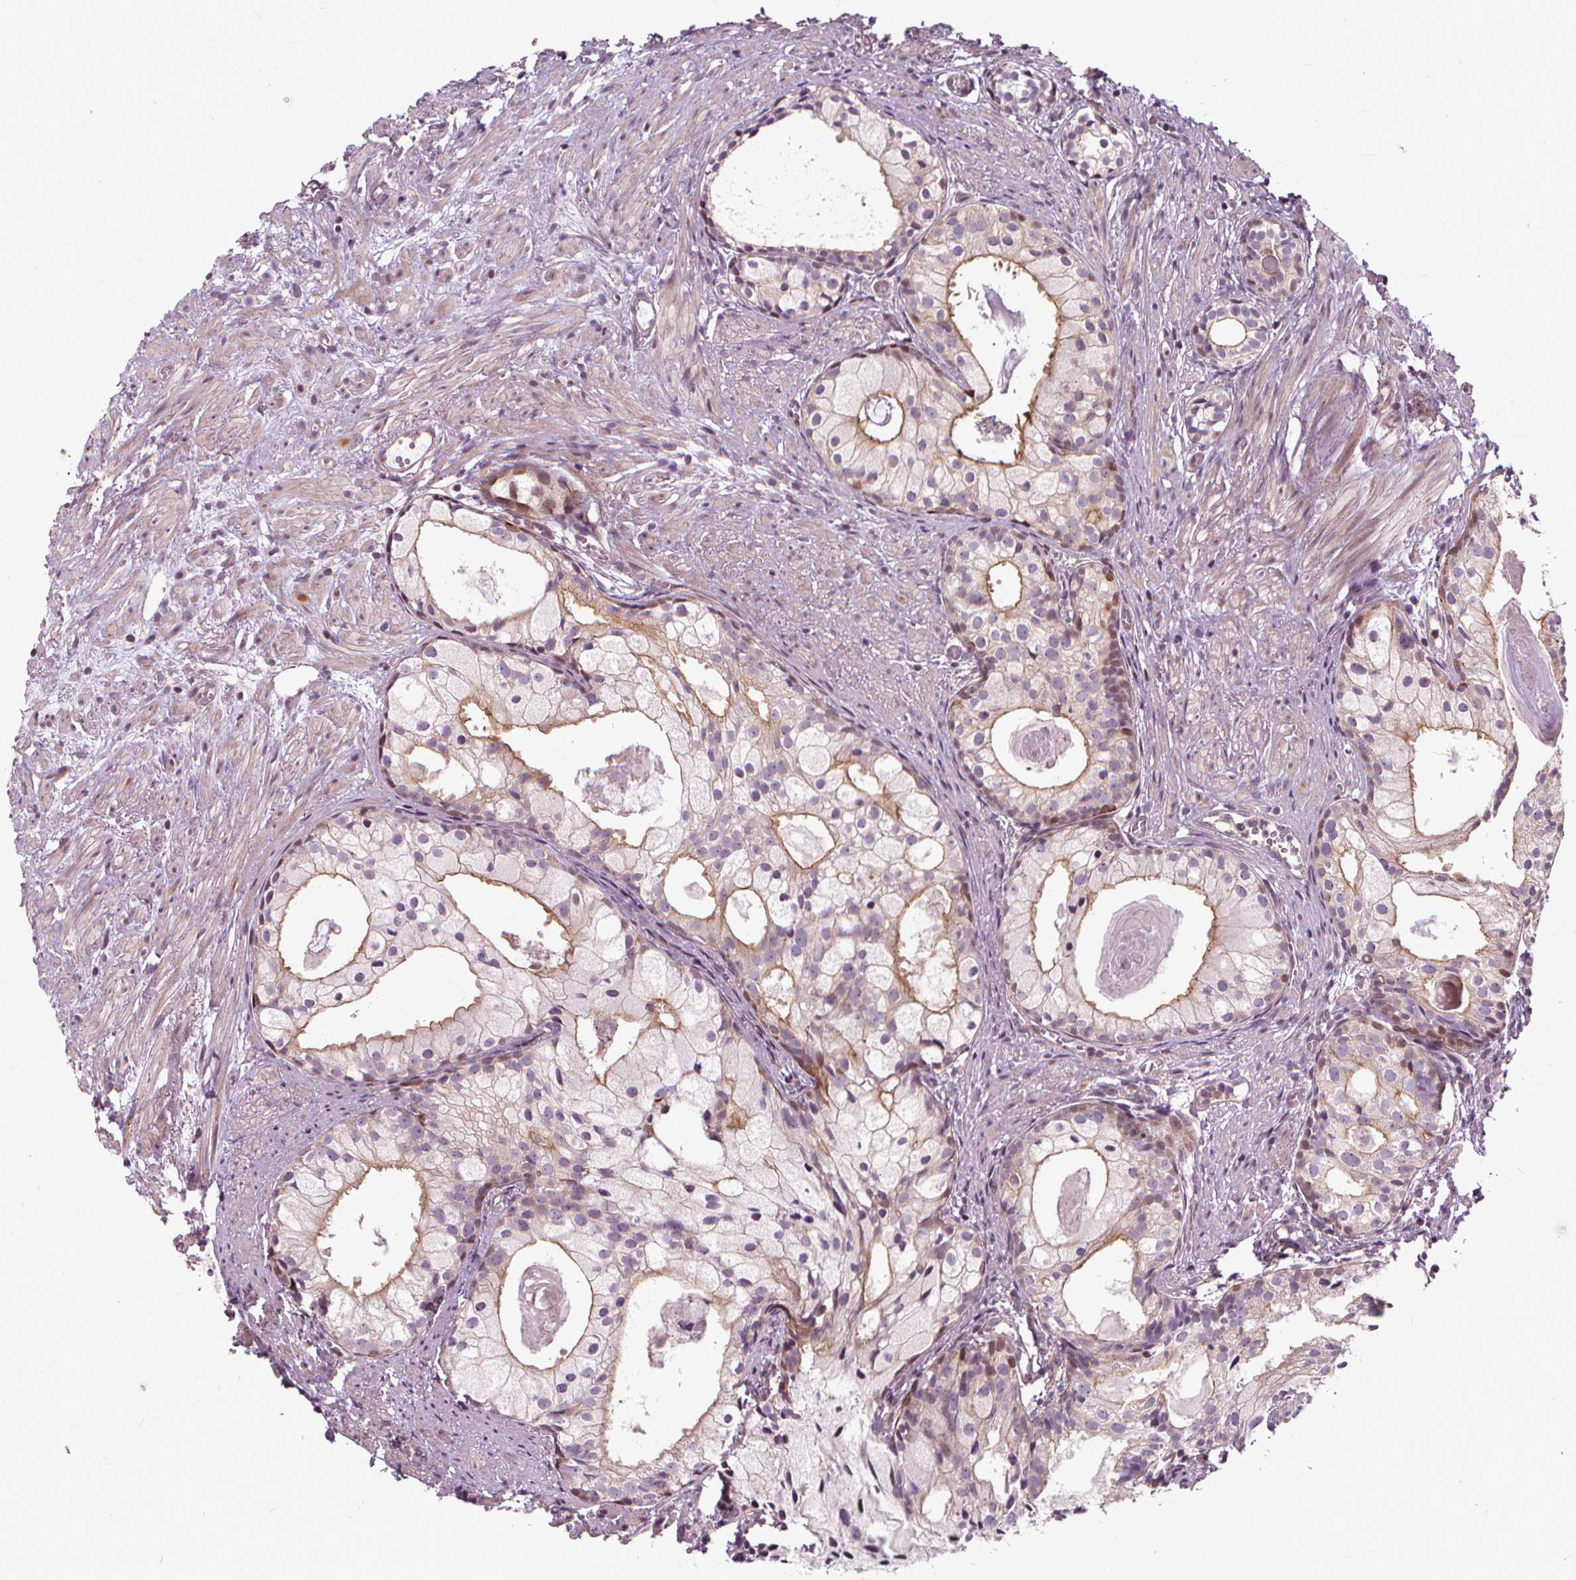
{"staining": {"intensity": "weak", "quantity": "25%-75%", "location": "cytoplasmic/membranous"}, "tissue": "prostate cancer", "cell_type": "Tumor cells", "image_type": "cancer", "snomed": [{"axis": "morphology", "description": "Adenocarcinoma, High grade"}, {"axis": "topography", "description": "Prostate"}], "caption": "IHC histopathology image of high-grade adenocarcinoma (prostate) stained for a protein (brown), which reveals low levels of weak cytoplasmic/membranous expression in approximately 25%-75% of tumor cells.", "gene": "INPP5E", "patient": {"sex": "male", "age": 85}}